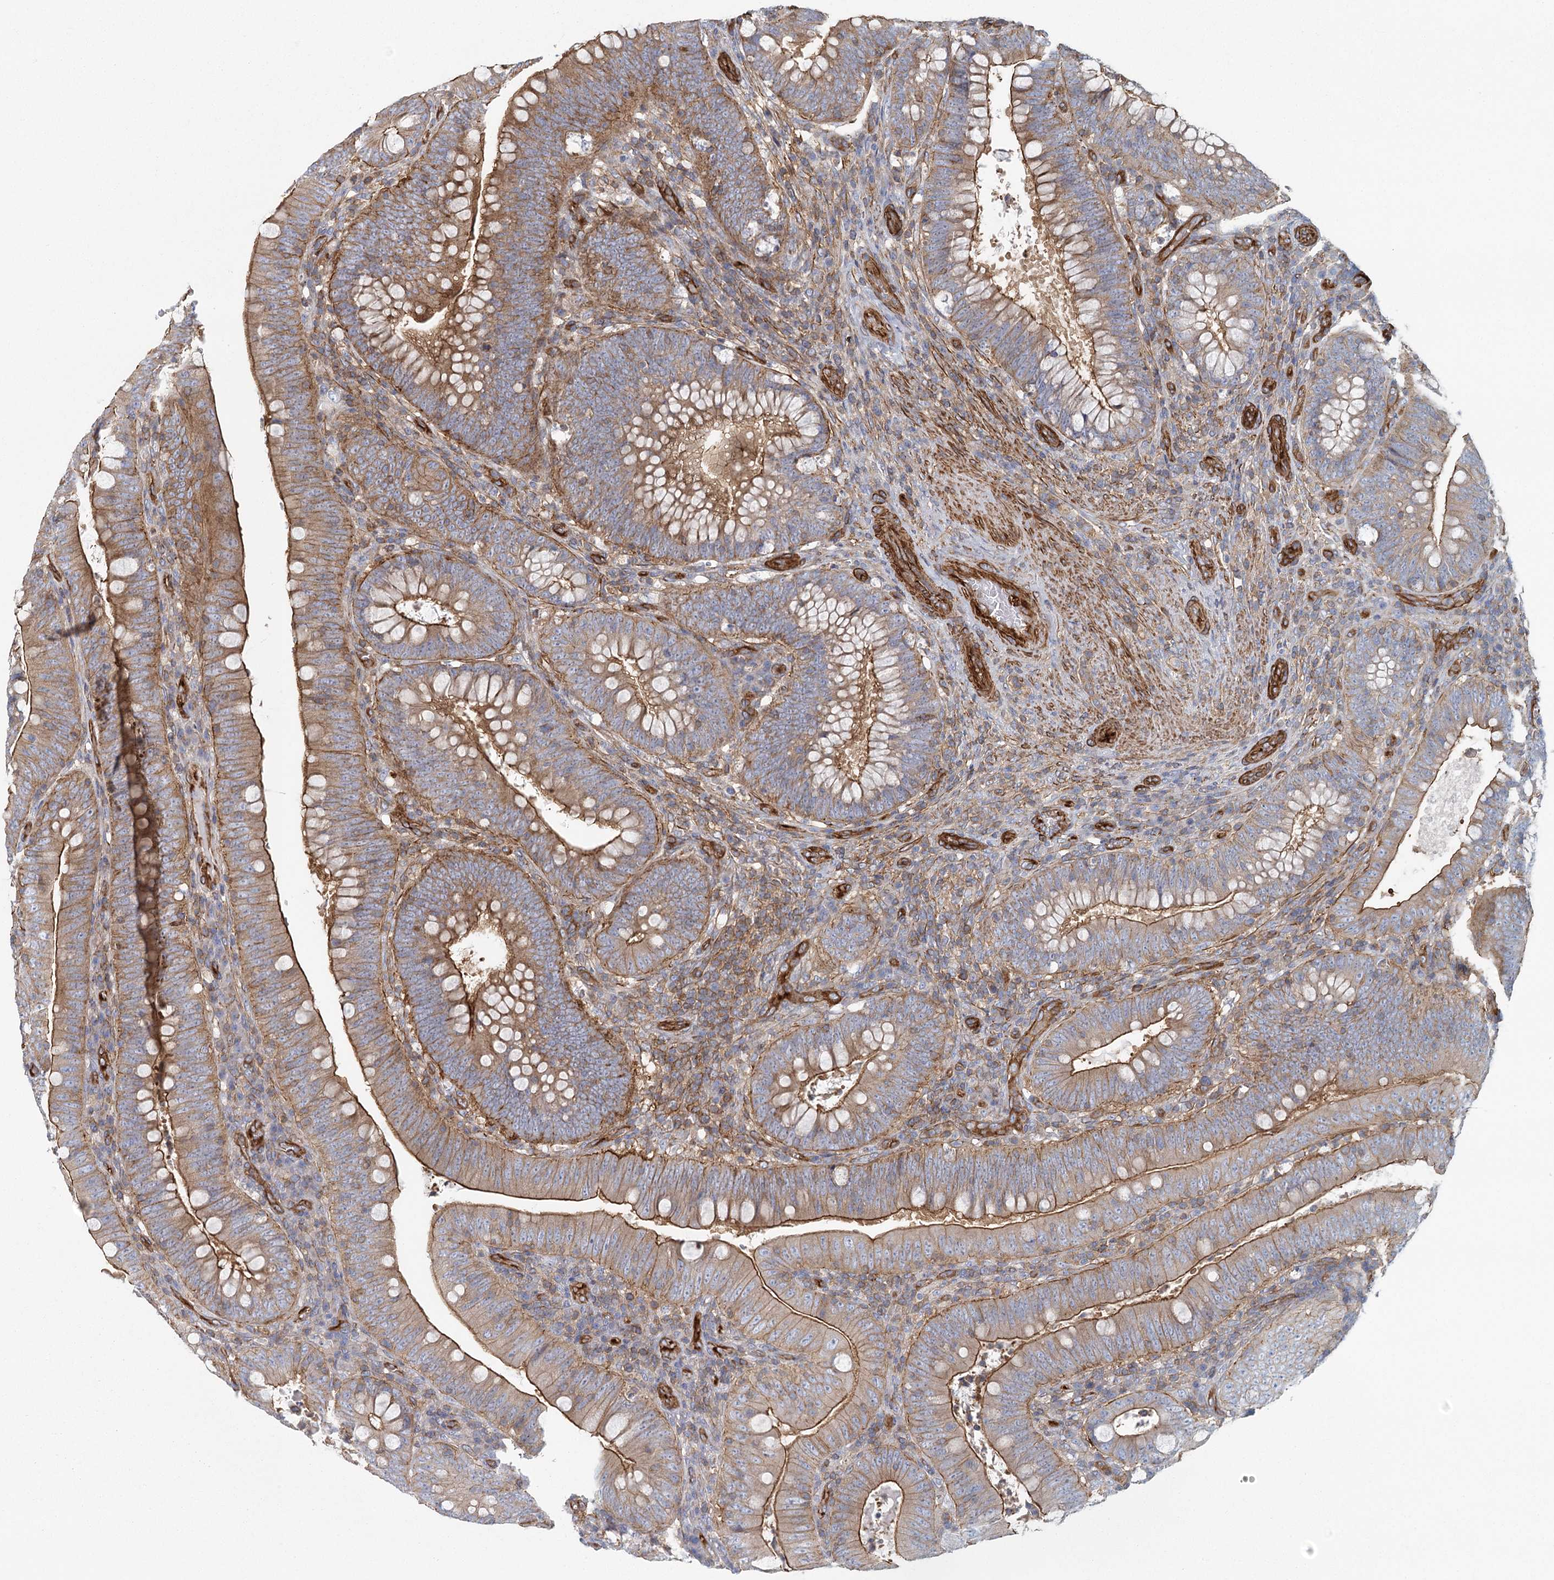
{"staining": {"intensity": "moderate", "quantity": ">75%", "location": "cytoplasmic/membranous"}, "tissue": "colorectal cancer", "cell_type": "Tumor cells", "image_type": "cancer", "snomed": [{"axis": "morphology", "description": "Normal tissue, NOS"}, {"axis": "topography", "description": "Colon"}], "caption": "The micrograph displays staining of colorectal cancer, revealing moderate cytoplasmic/membranous protein expression (brown color) within tumor cells.", "gene": "IFT46", "patient": {"sex": "female", "age": 82}}